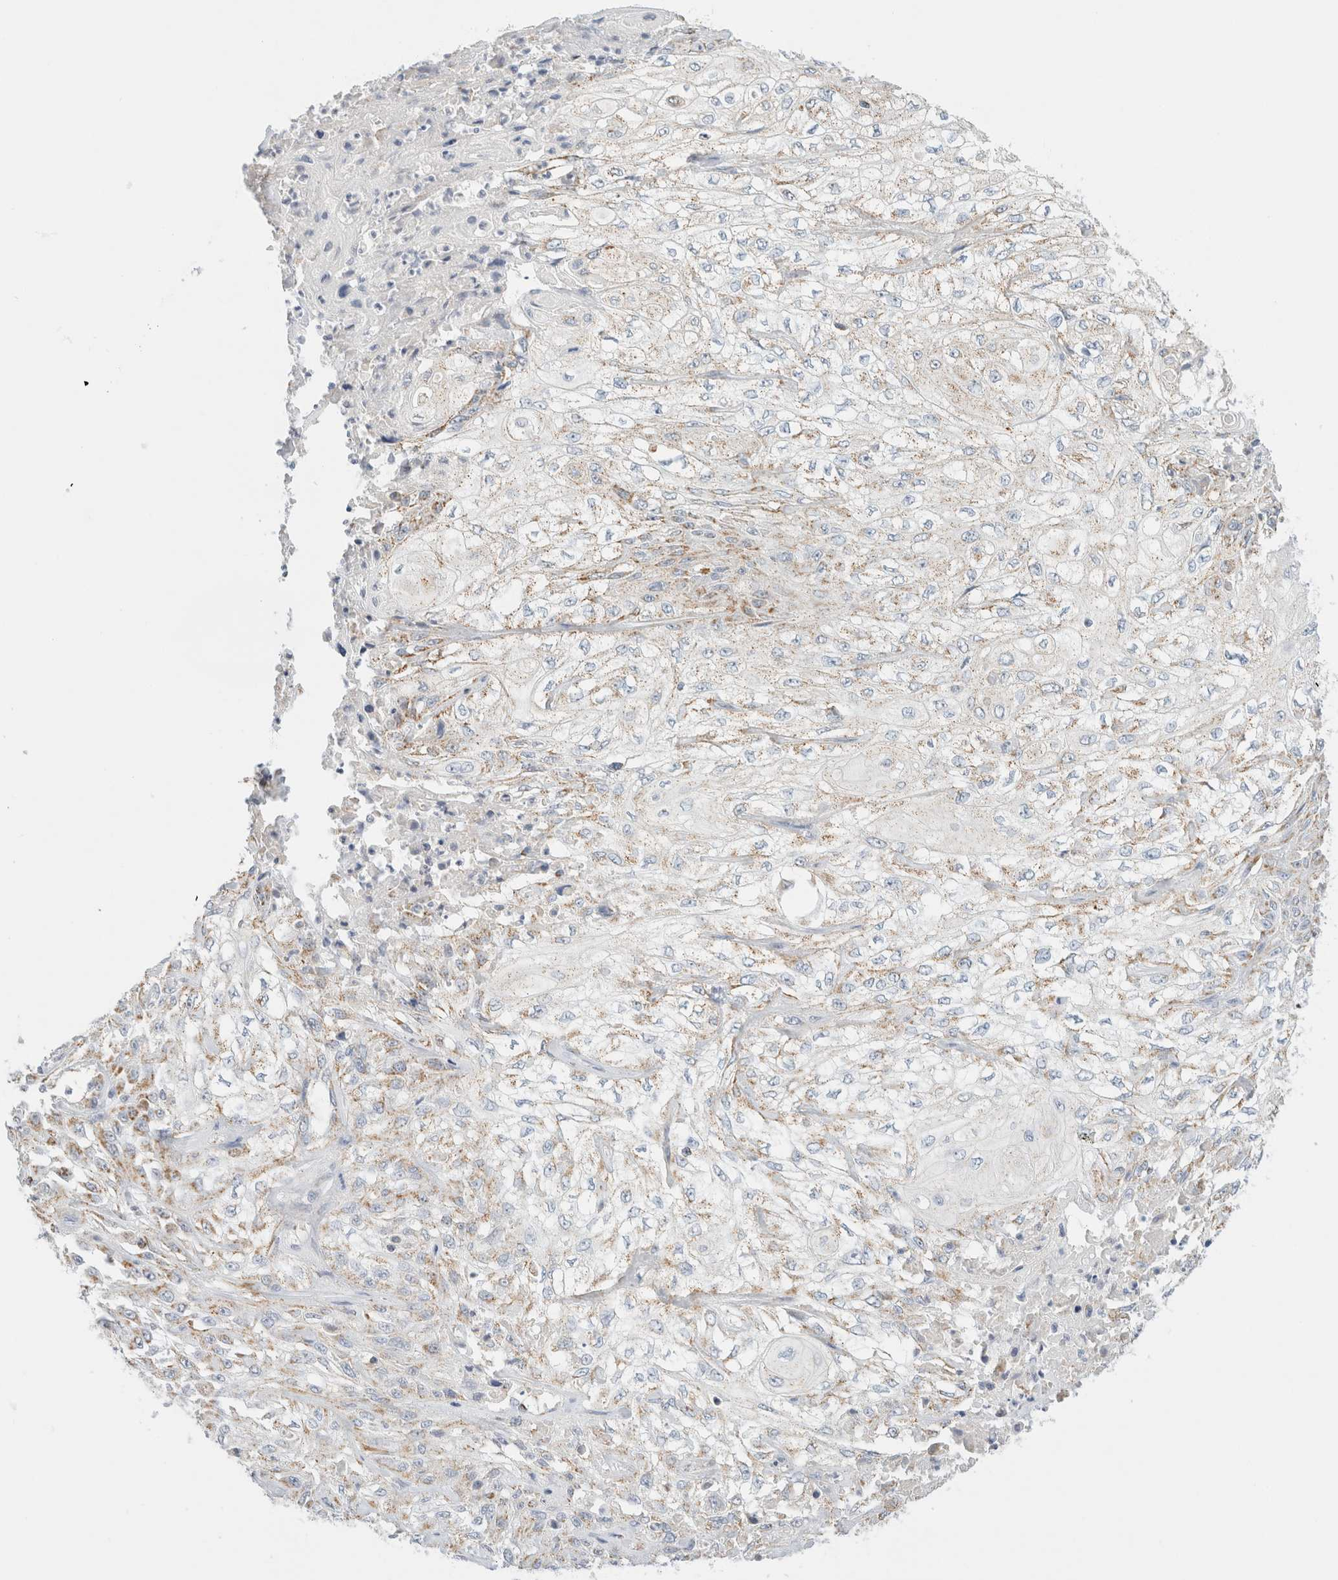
{"staining": {"intensity": "weak", "quantity": ">75%", "location": "cytoplasmic/membranous"}, "tissue": "skin cancer", "cell_type": "Tumor cells", "image_type": "cancer", "snomed": [{"axis": "morphology", "description": "Squamous cell carcinoma, NOS"}, {"axis": "morphology", "description": "Squamous cell carcinoma, metastatic, NOS"}, {"axis": "topography", "description": "Skin"}, {"axis": "topography", "description": "Lymph node"}], "caption": "Approximately >75% of tumor cells in human skin cancer exhibit weak cytoplasmic/membranous protein positivity as visualized by brown immunohistochemical staining.", "gene": "HDHD3", "patient": {"sex": "male", "age": 75}}